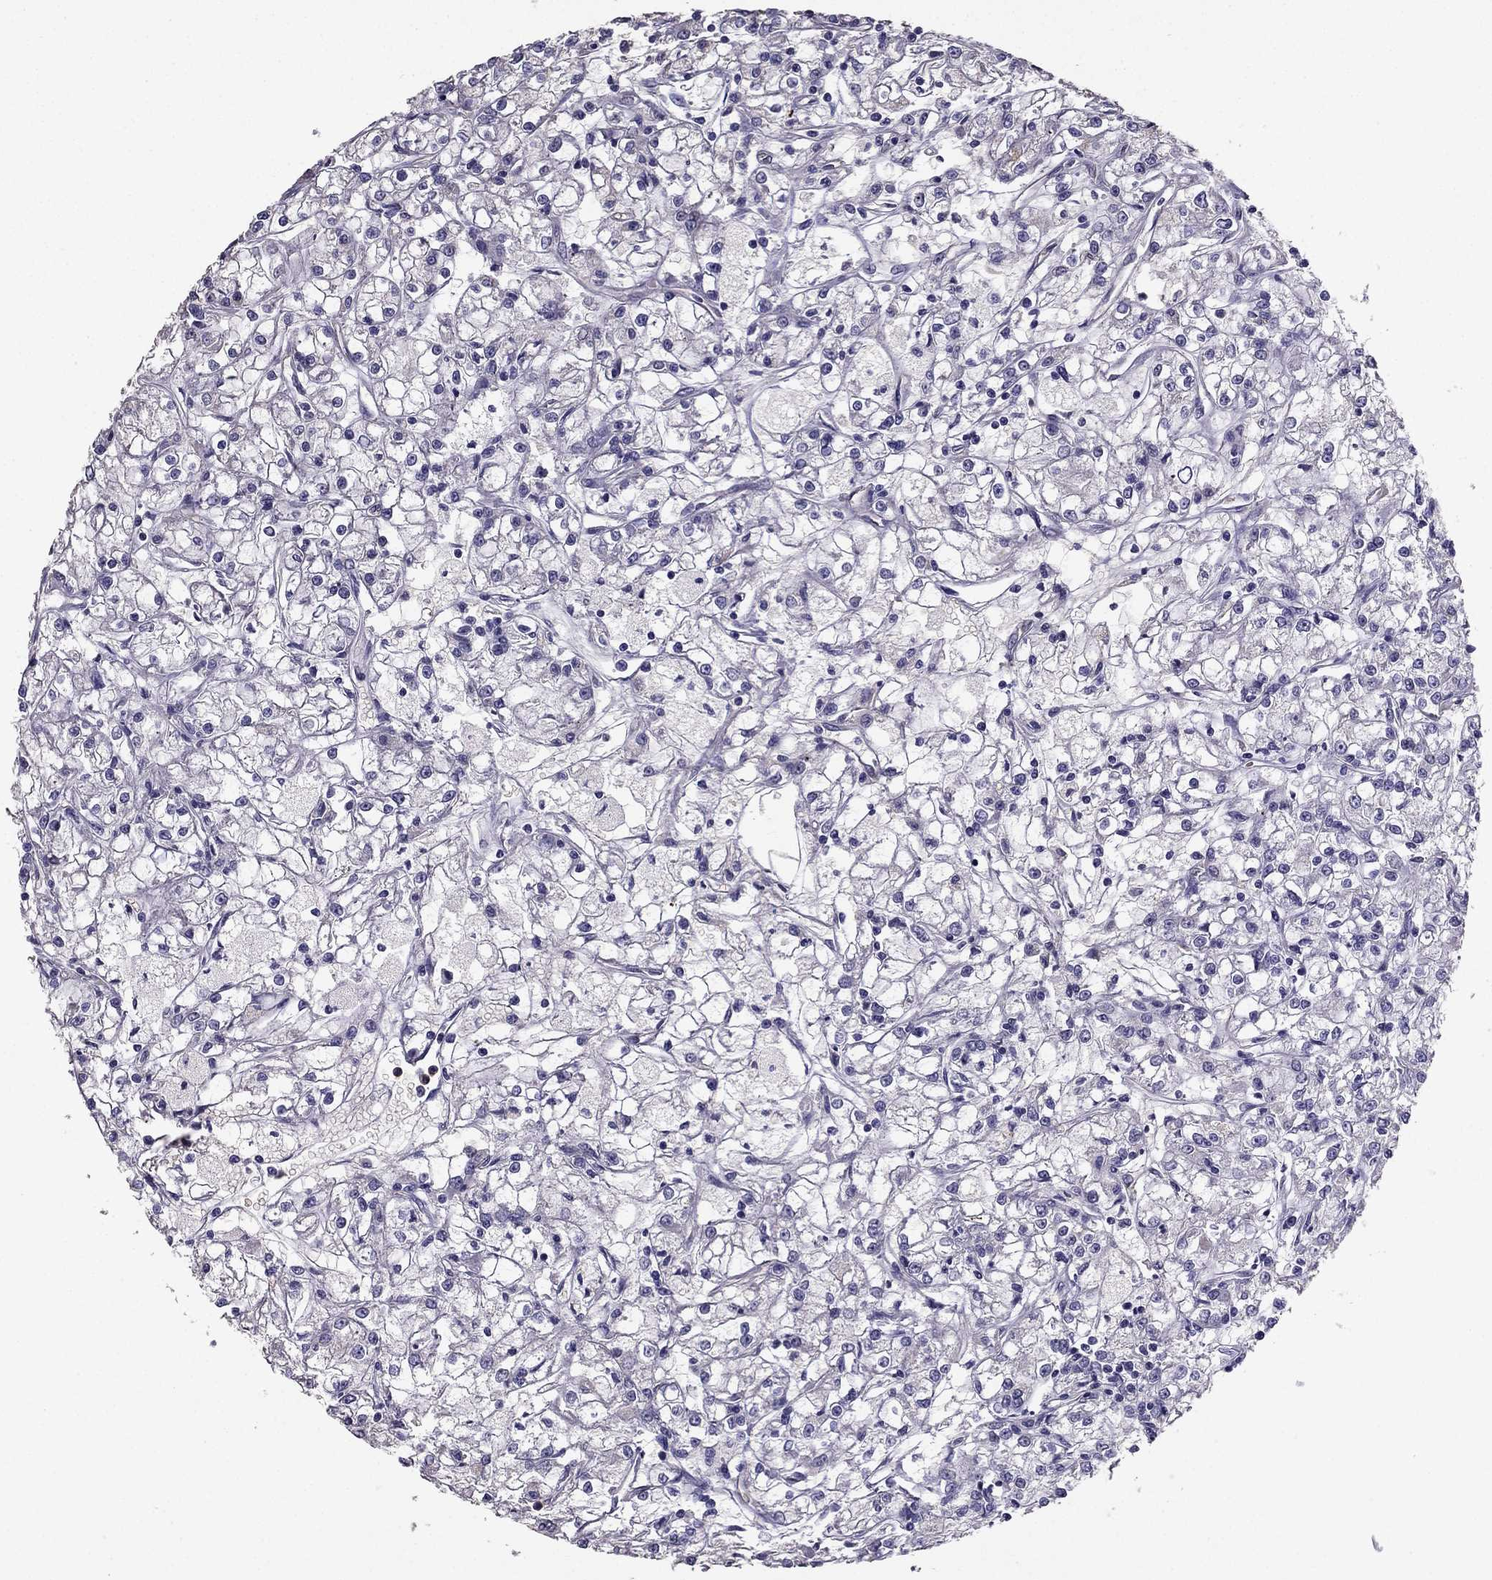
{"staining": {"intensity": "negative", "quantity": "none", "location": "none"}, "tissue": "renal cancer", "cell_type": "Tumor cells", "image_type": "cancer", "snomed": [{"axis": "morphology", "description": "Adenocarcinoma, NOS"}, {"axis": "topography", "description": "Kidney"}], "caption": "High magnification brightfield microscopy of renal cancer stained with DAB (3,3'-diaminobenzidine) (brown) and counterstained with hematoxylin (blue): tumor cells show no significant positivity.", "gene": "RFLNB", "patient": {"sex": "female", "age": 59}}